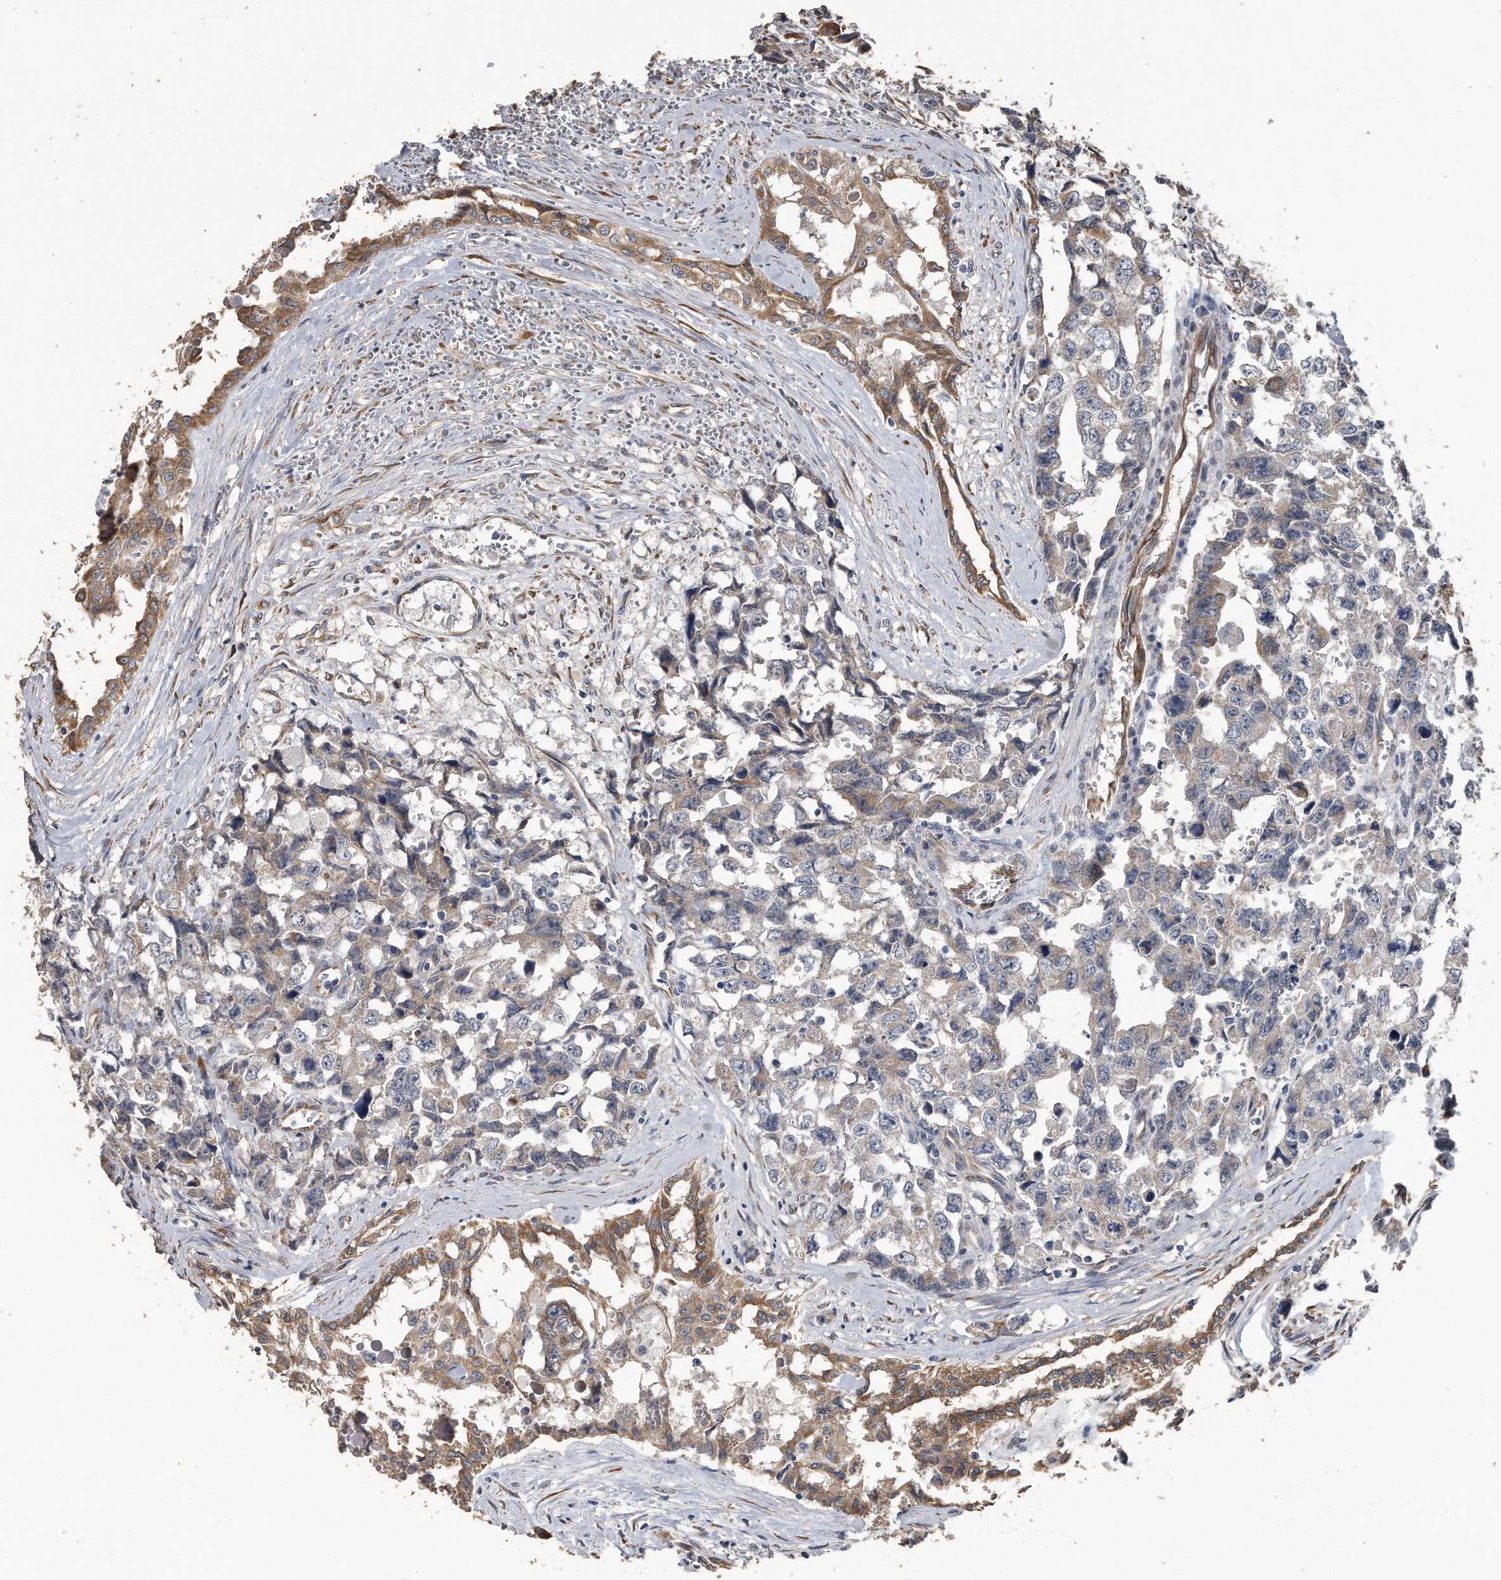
{"staining": {"intensity": "weak", "quantity": "<25%", "location": "cytoplasmic/membranous"}, "tissue": "testis cancer", "cell_type": "Tumor cells", "image_type": "cancer", "snomed": [{"axis": "morphology", "description": "Carcinoma, Embryonal, NOS"}, {"axis": "topography", "description": "Testis"}], "caption": "Immunohistochemical staining of human testis cancer (embryonal carcinoma) demonstrates no significant staining in tumor cells.", "gene": "PCLO", "patient": {"sex": "male", "age": 31}}